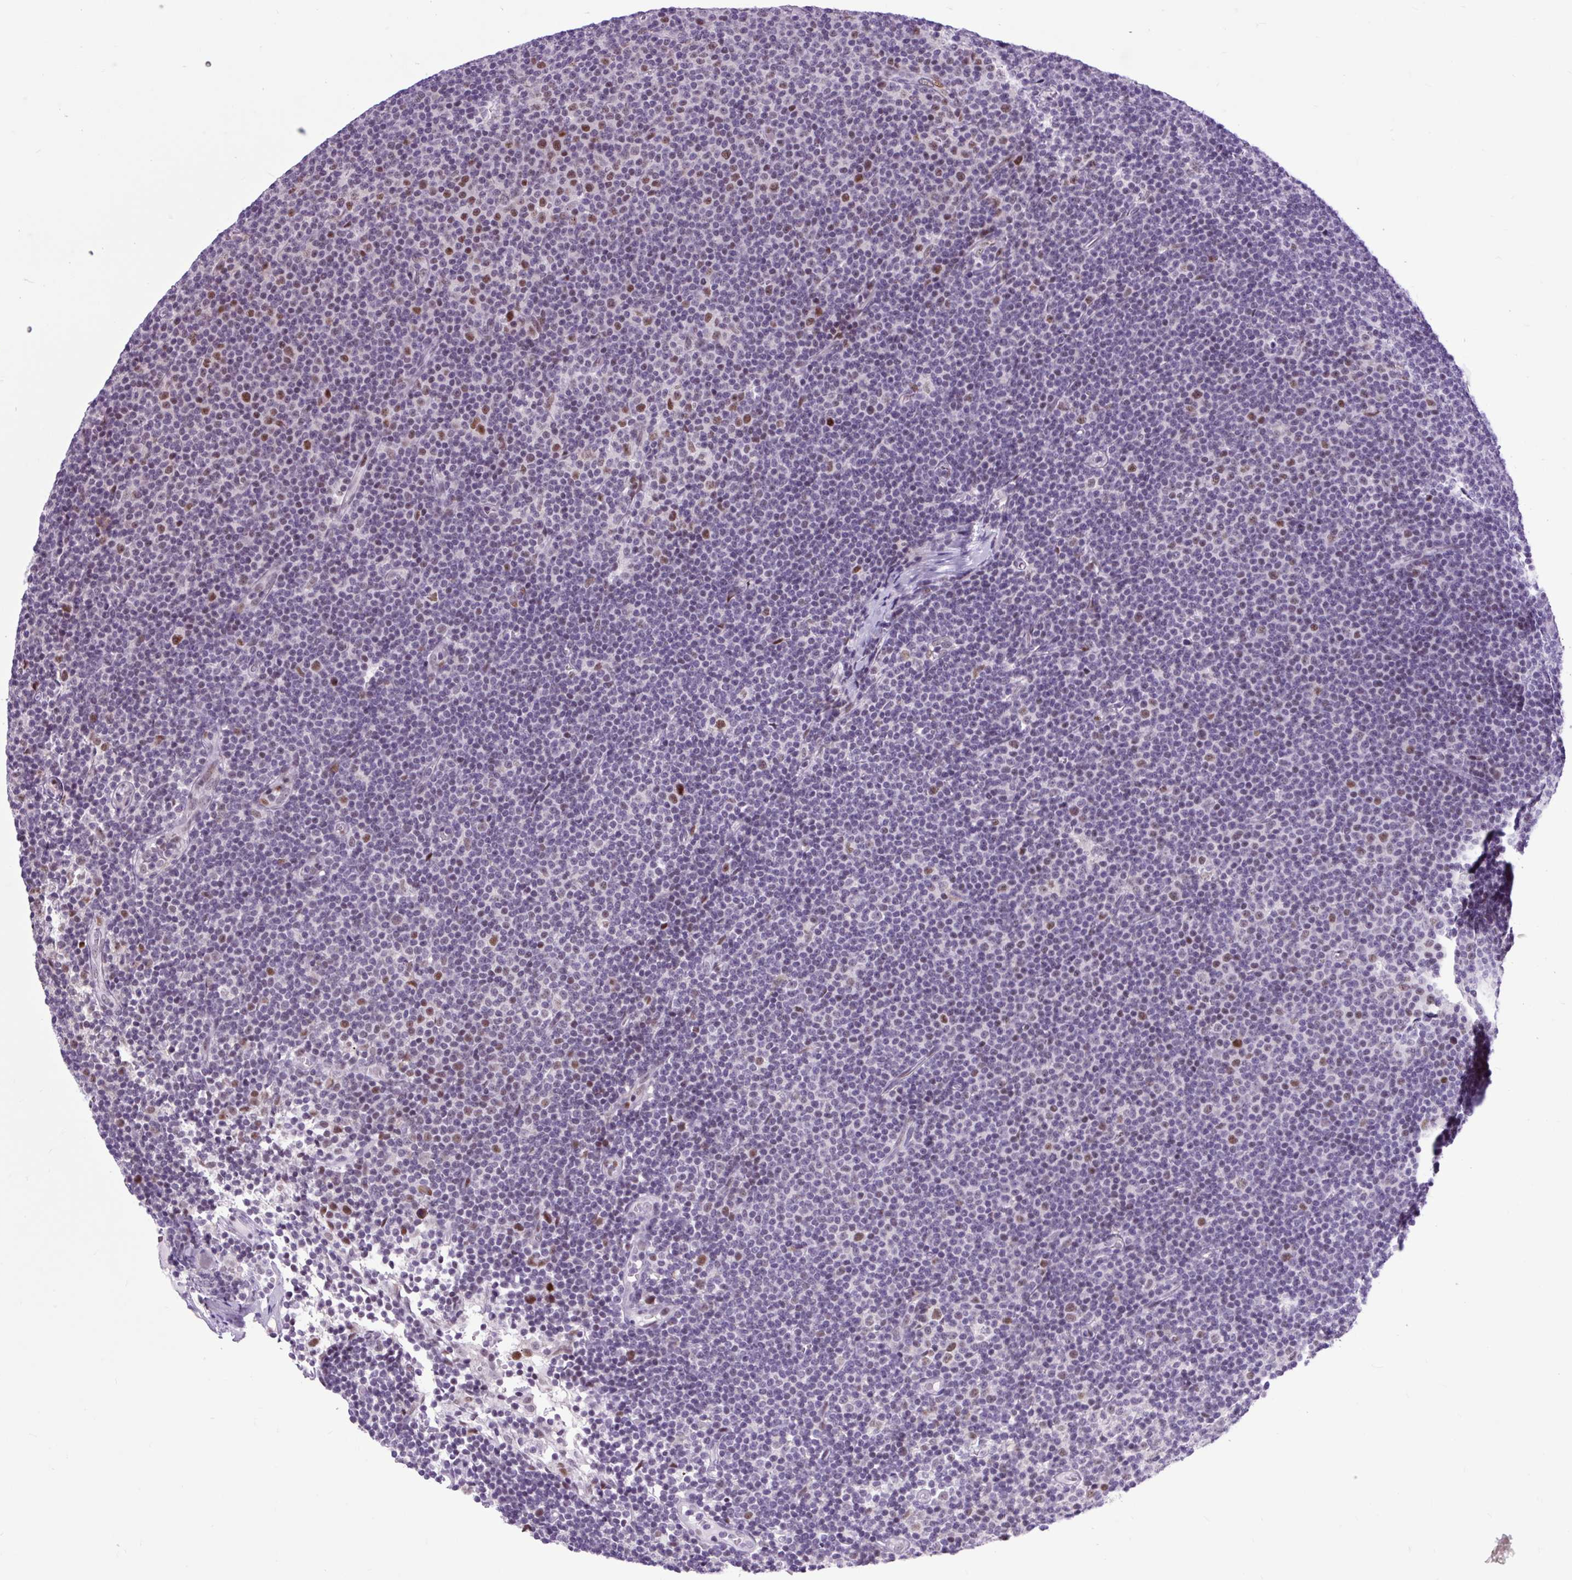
{"staining": {"intensity": "moderate", "quantity": "<25%", "location": "nuclear"}, "tissue": "lymphoma", "cell_type": "Tumor cells", "image_type": "cancer", "snomed": [{"axis": "morphology", "description": "Malignant lymphoma, non-Hodgkin's type, Low grade"}, {"axis": "topography", "description": "Lymph node"}], "caption": "A high-resolution image shows IHC staining of low-grade malignant lymphoma, non-Hodgkin's type, which demonstrates moderate nuclear expression in approximately <25% of tumor cells.", "gene": "CLK2", "patient": {"sex": "male", "age": 48}}